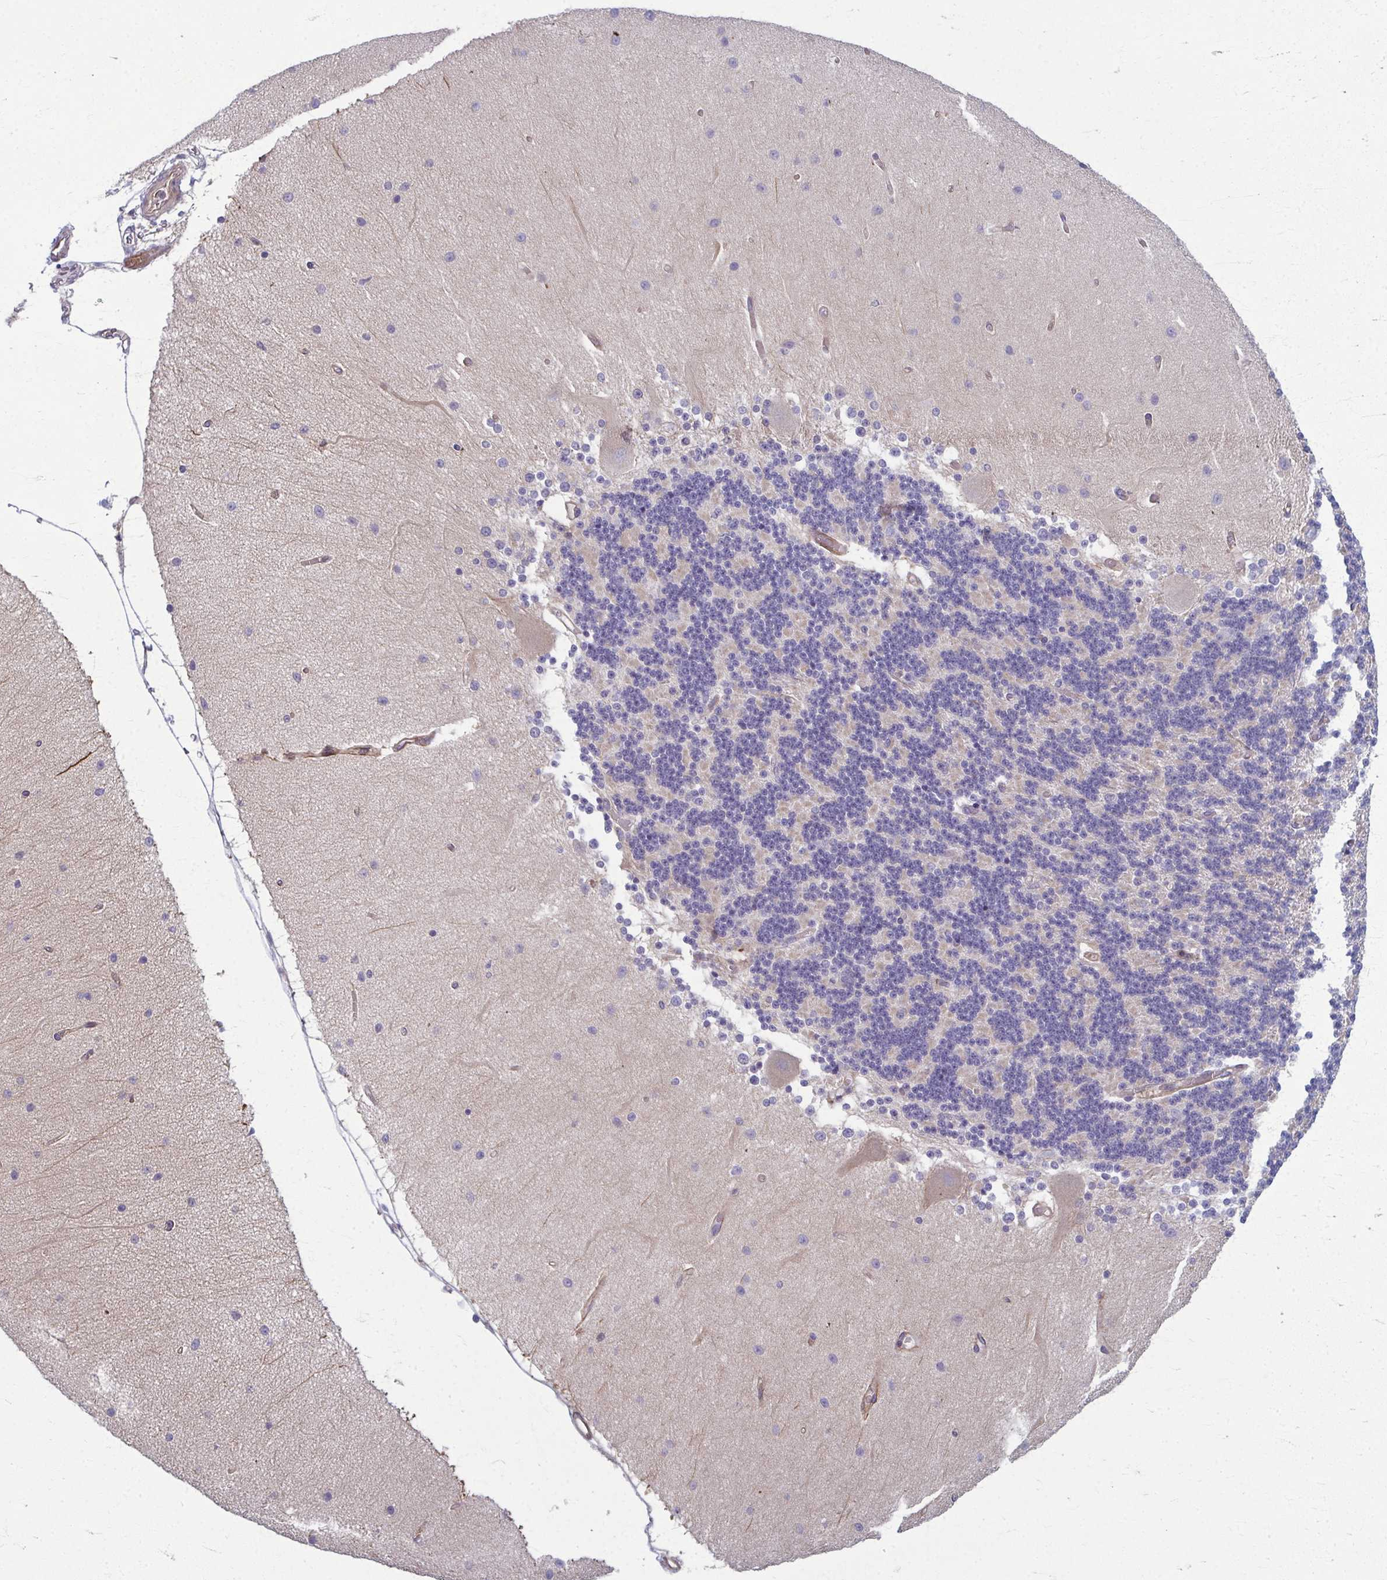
{"staining": {"intensity": "negative", "quantity": "none", "location": "none"}, "tissue": "cerebellum", "cell_type": "Cells in granular layer", "image_type": "normal", "snomed": [{"axis": "morphology", "description": "Normal tissue, NOS"}, {"axis": "topography", "description": "Cerebellum"}], "caption": "DAB immunohistochemical staining of unremarkable human cerebellum exhibits no significant staining in cells in granular layer. (DAB immunohistochemistry with hematoxylin counter stain).", "gene": "EID2B", "patient": {"sex": "female", "age": 54}}